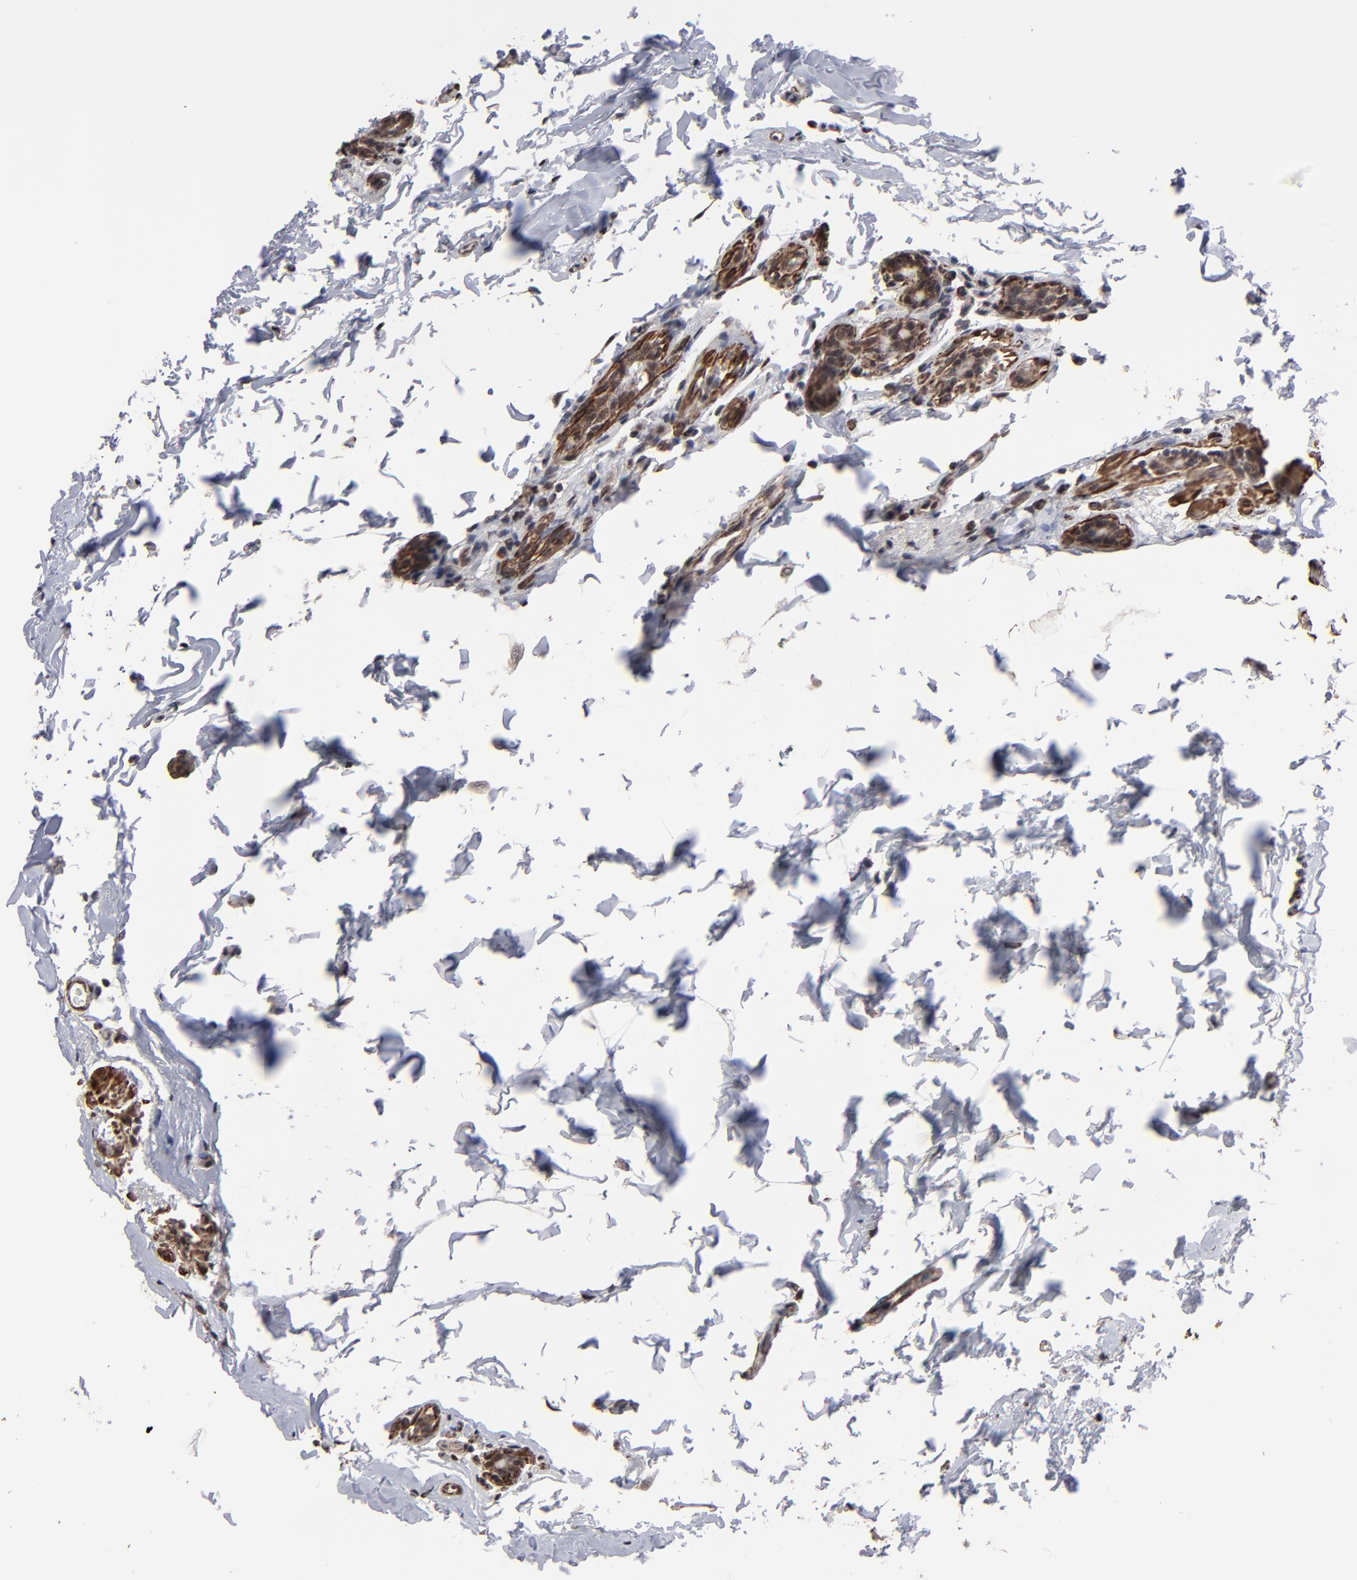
{"staining": {"intensity": "moderate", "quantity": ">75%", "location": "cytoplasmic/membranous,nuclear"}, "tissue": "breast cancer", "cell_type": "Tumor cells", "image_type": "cancer", "snomed": [{"axis": "morphology", "description": "Lobular carcinoma"}, {"axis": "topography", "description": "Breast"}], "caption": "Immunohistochemistry of breast lobular carcinoma displays medium levels of moderate cytoplasmic/membranous and nuclear expression in about >75% of tumor cells.", "gene": "BNIP3", "patient": {"sex": "female", "age": 55}}